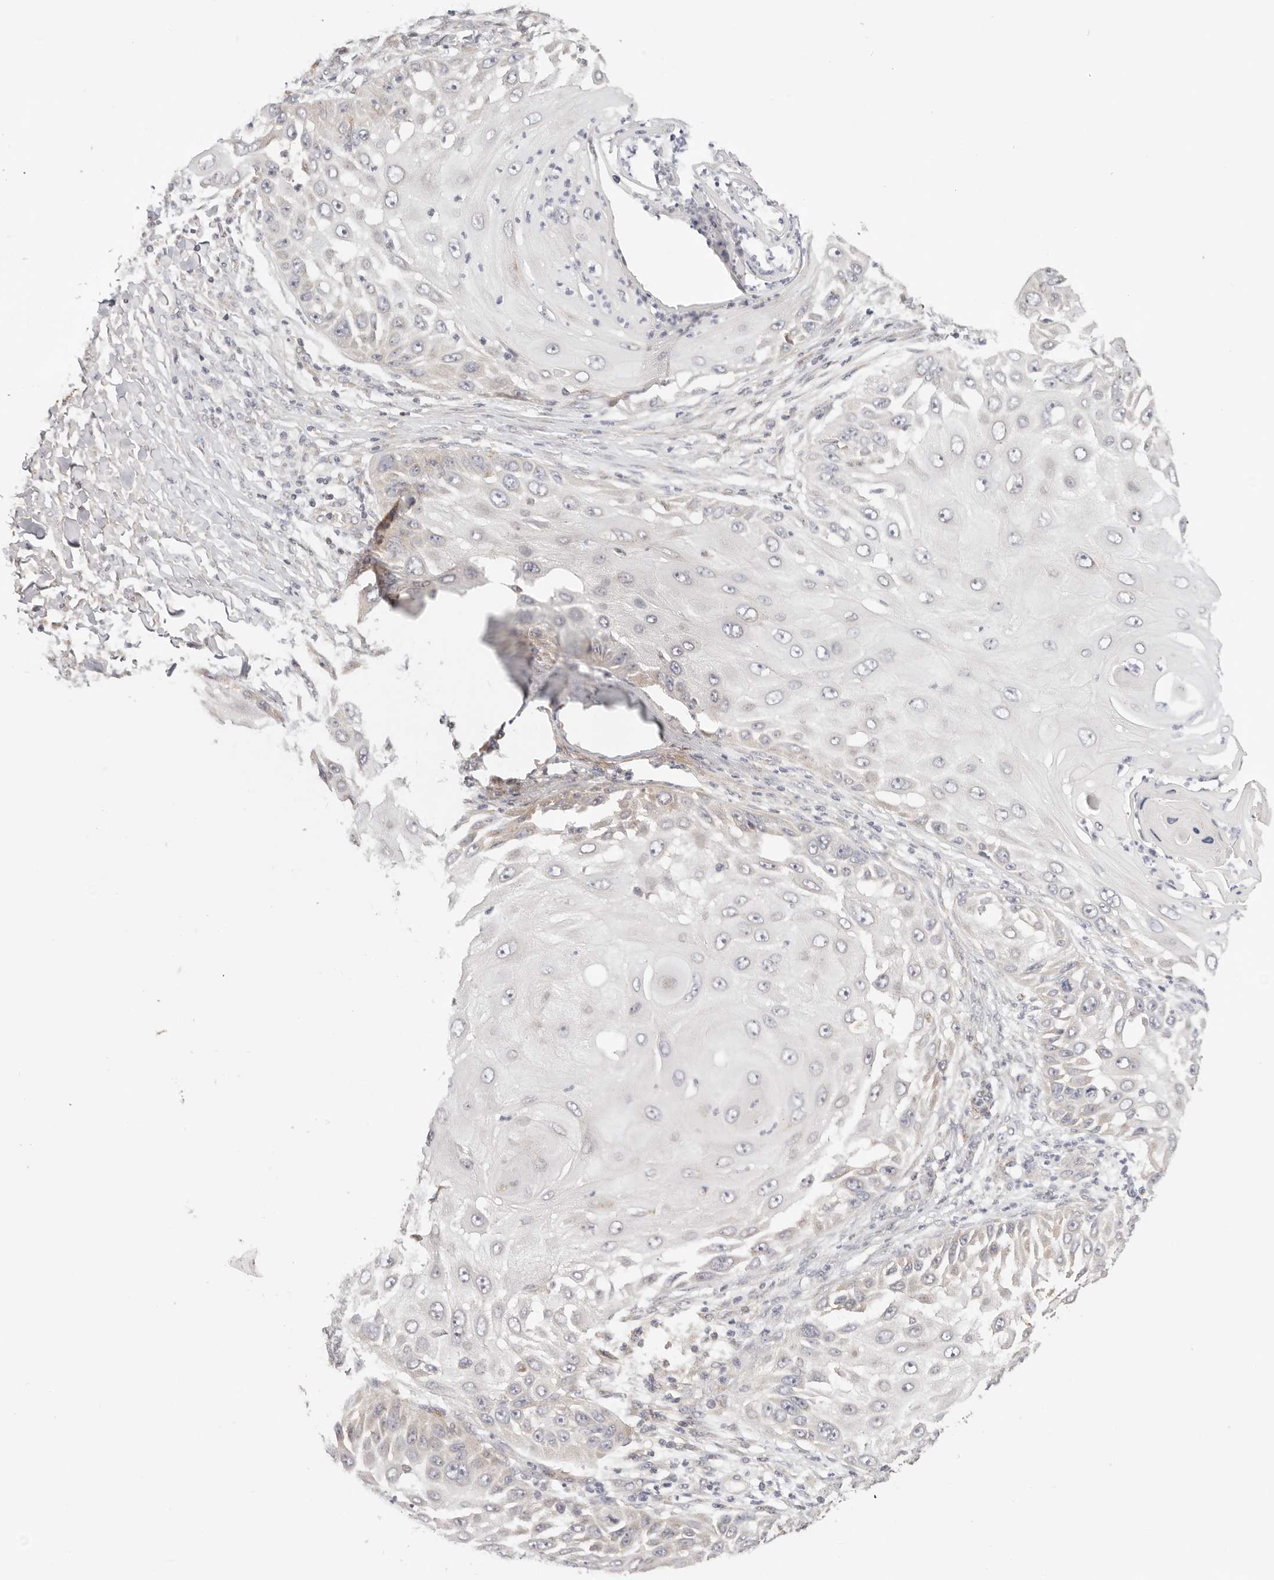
{"staining": {"intensity": "negative", "quantity": "none", "location": "none"}, "tissue": "skin cancer", "cell_type": "Tumor cells", "image_type": "cancer", "snomed": [{"axis": "morphology", "description": "Squamous cell carcinoma, NOS"}, {"axis": "topography", "description": "Skin"}], "caption": "The histopathology image displays no staining of tumor cells in skin squamous cell carcinoma.", "gene": "KCMF1", "patient": {"sex": "female", "age": 44}}